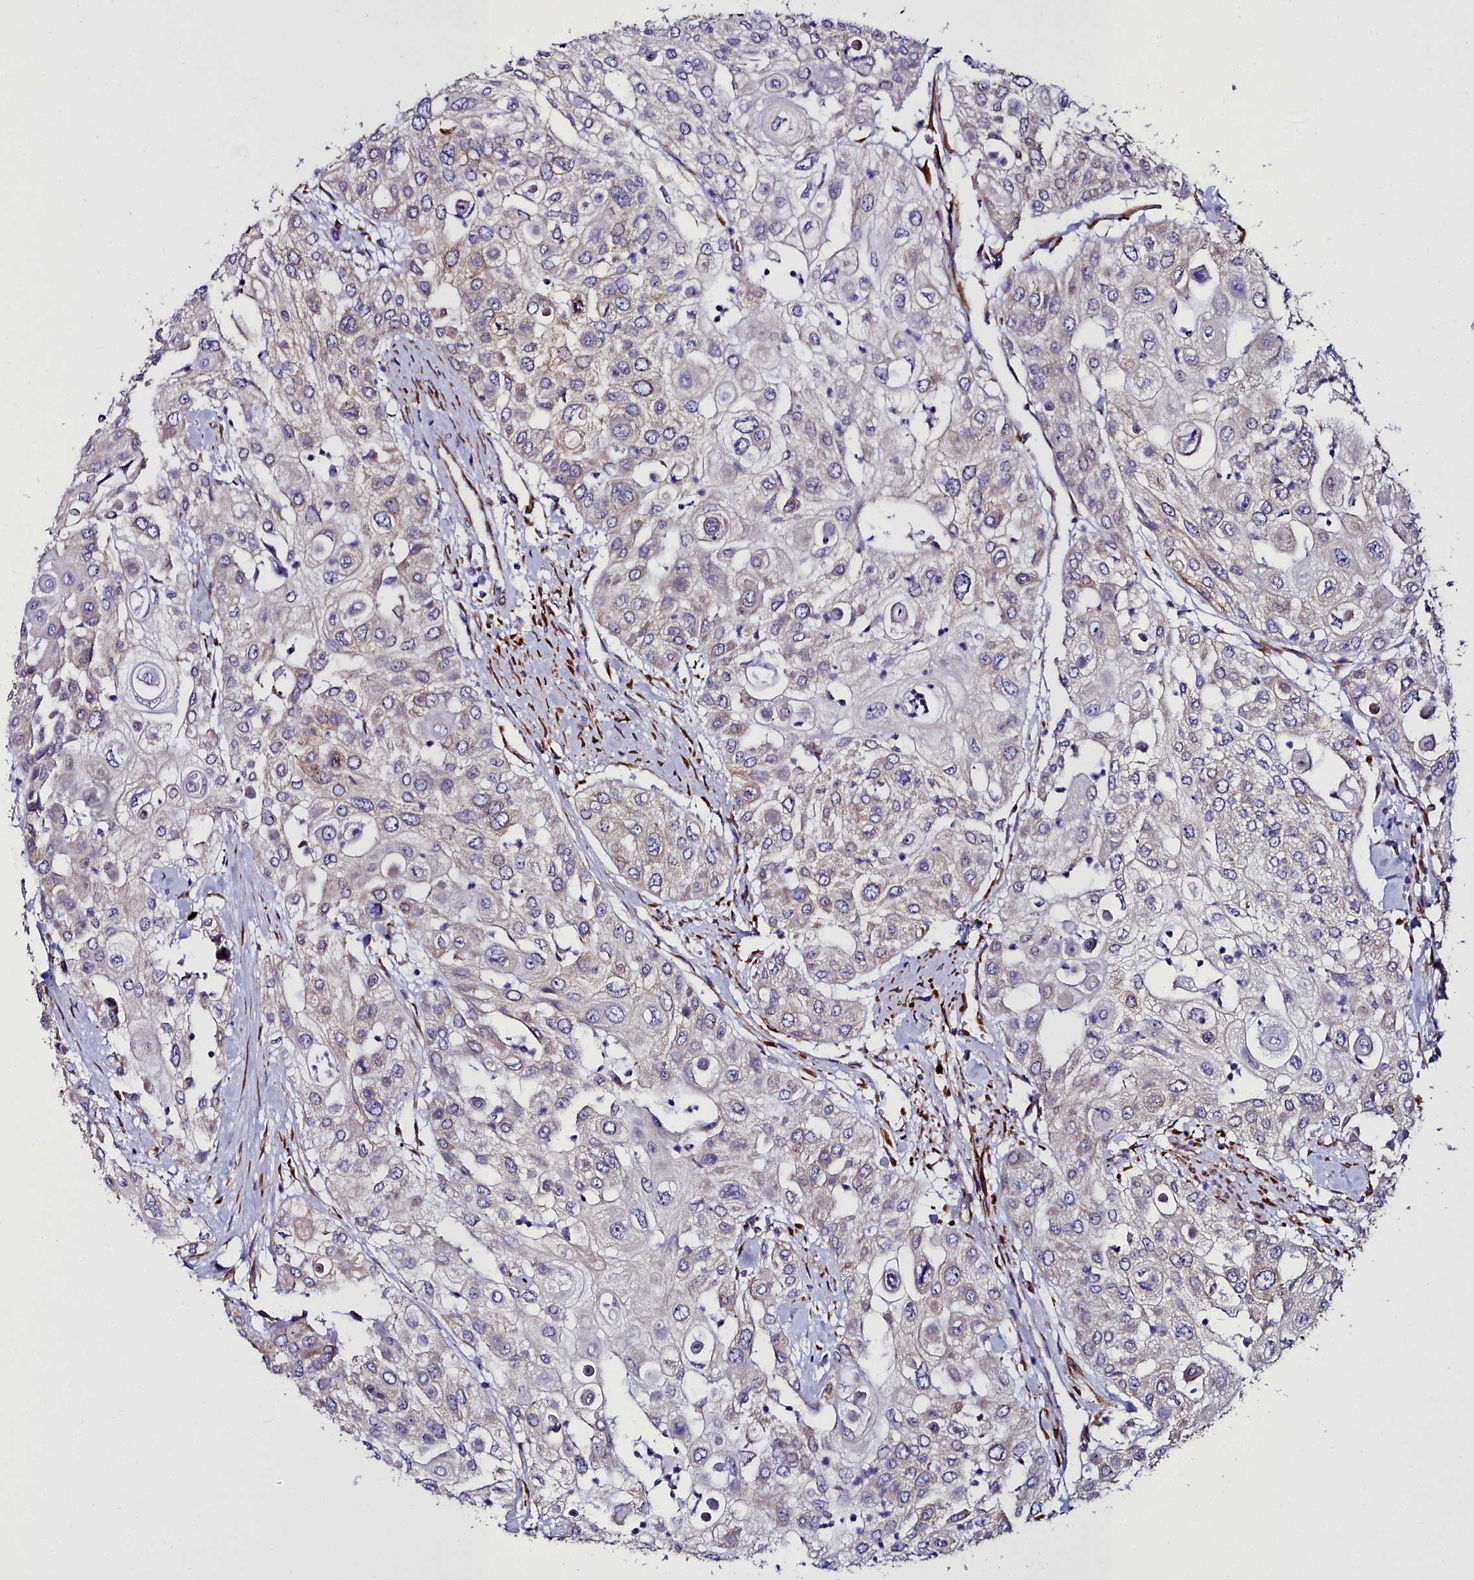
{"staining": {"intensity": "weak", "quantity": "25%-75%", "location": "cytoplasmic/membranous"}, "tissue": "urothelial cancer", "cell_type": "Tumor cells", "image_type": "cancer", "snomed": [{"axis": "morphology", "description": "Urothelial carcinoma, High grade"}, {"axis": "topography", "description": "Urinary bladder"}], "caption": "Immunohistochemical staining of human urothelial carcinoma (high-grade) displays weak cytoplasmic/membranous protein expression in approximately 25%-75% of tumor cells.", "gene": "TXNDC5", "patient": {"sex": "female", "age": 79}}